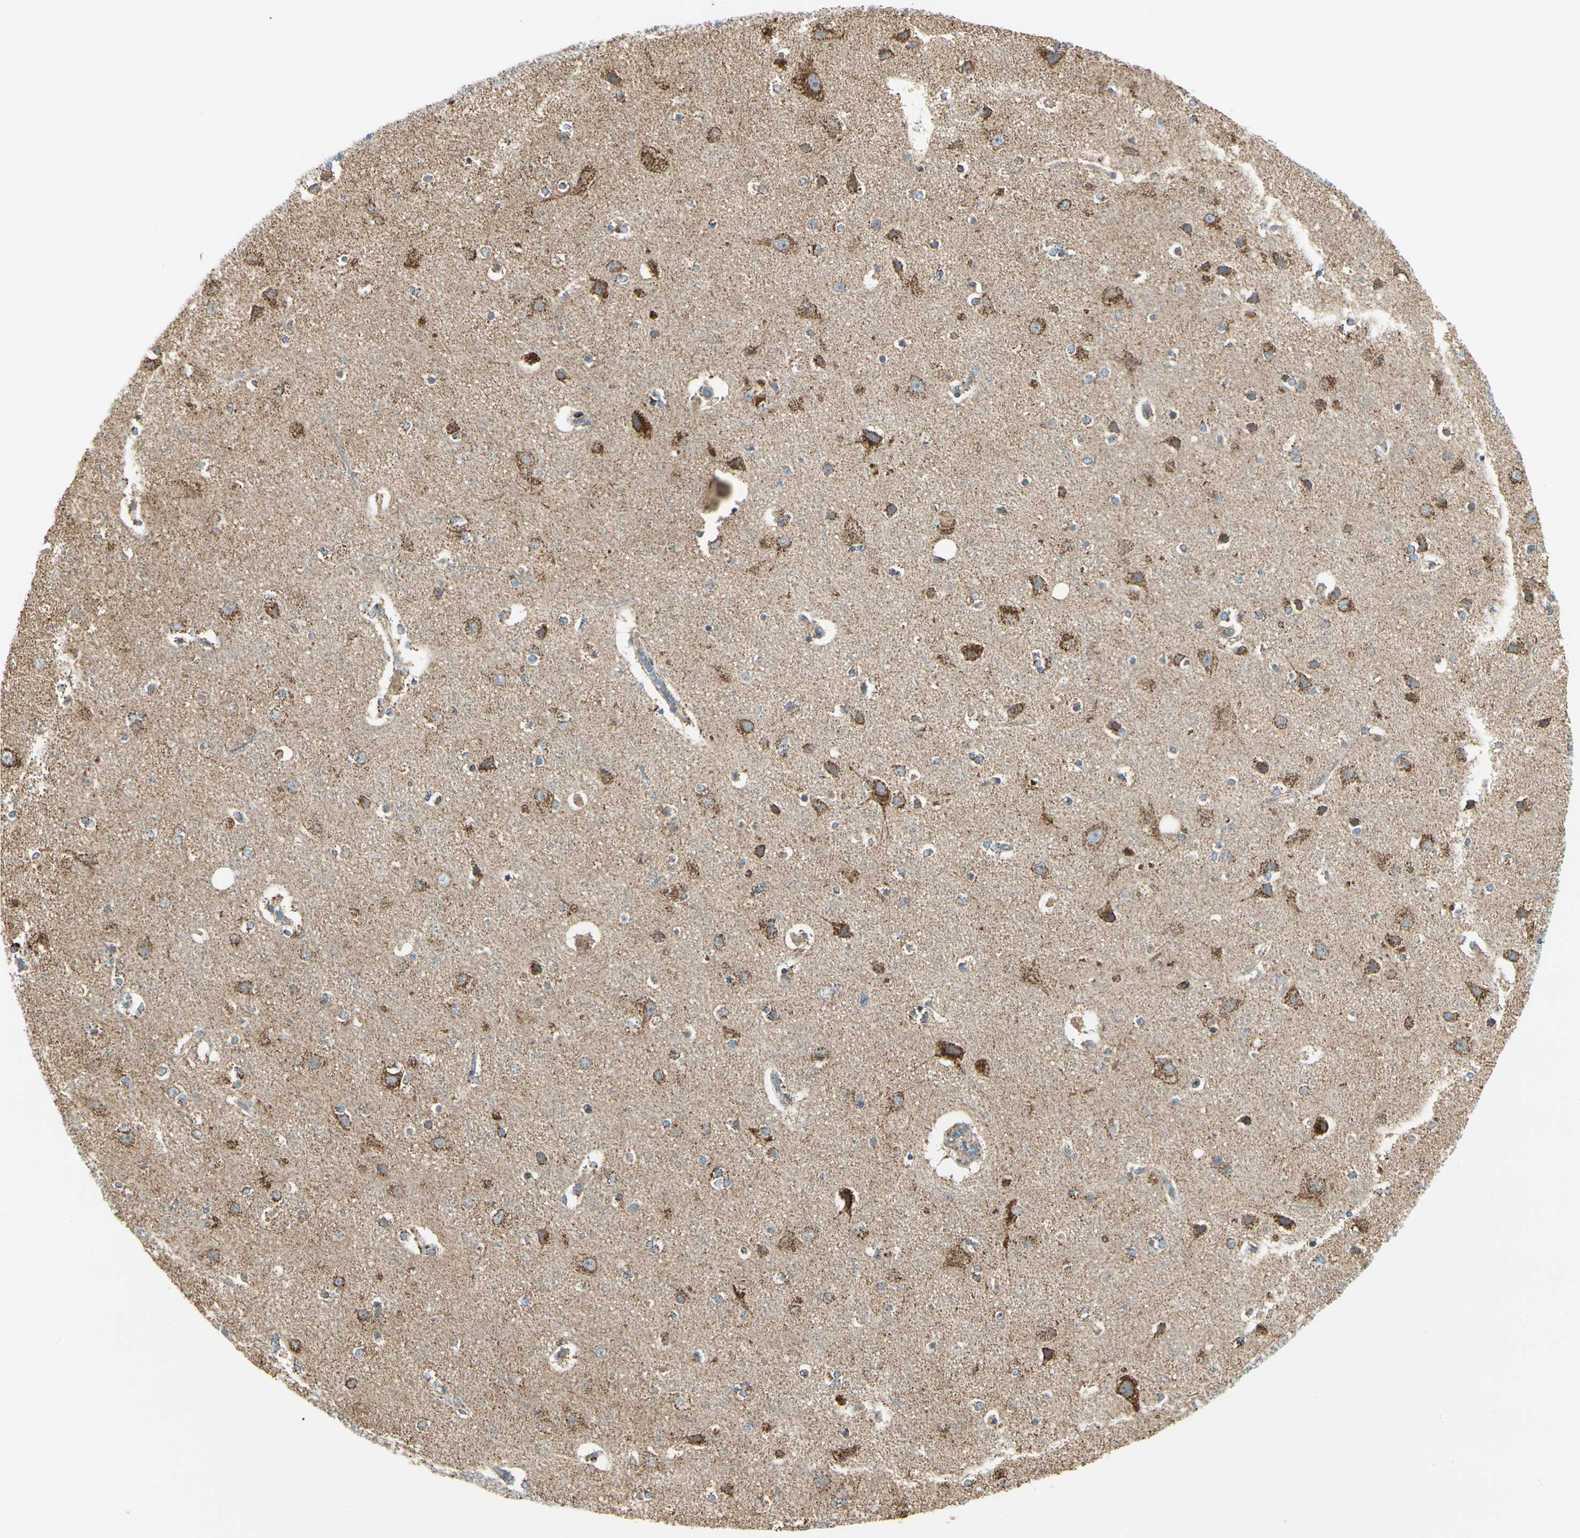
{"staining": {"intensity": "weak", "quantity": ">75%", "location": "cytoplasmic/membranous"}, "tissue": "cerebral cortex", "cell_type": "Endothelial cells", "image_type": "normal", "snomed": [{"axis": "morphology", "description": "Normal tissue, NOS"}, {"axis": "topography", "description": "Cerebral cortex"}], "caption": "Endothelial cells exhibit low levels of weak cytoplasmic/membranous expression in approximately >75% of cells in unremarkable cerebral cortex.", "gene": "ANKS6", "patient": {"sex": "female", "age": 54}}